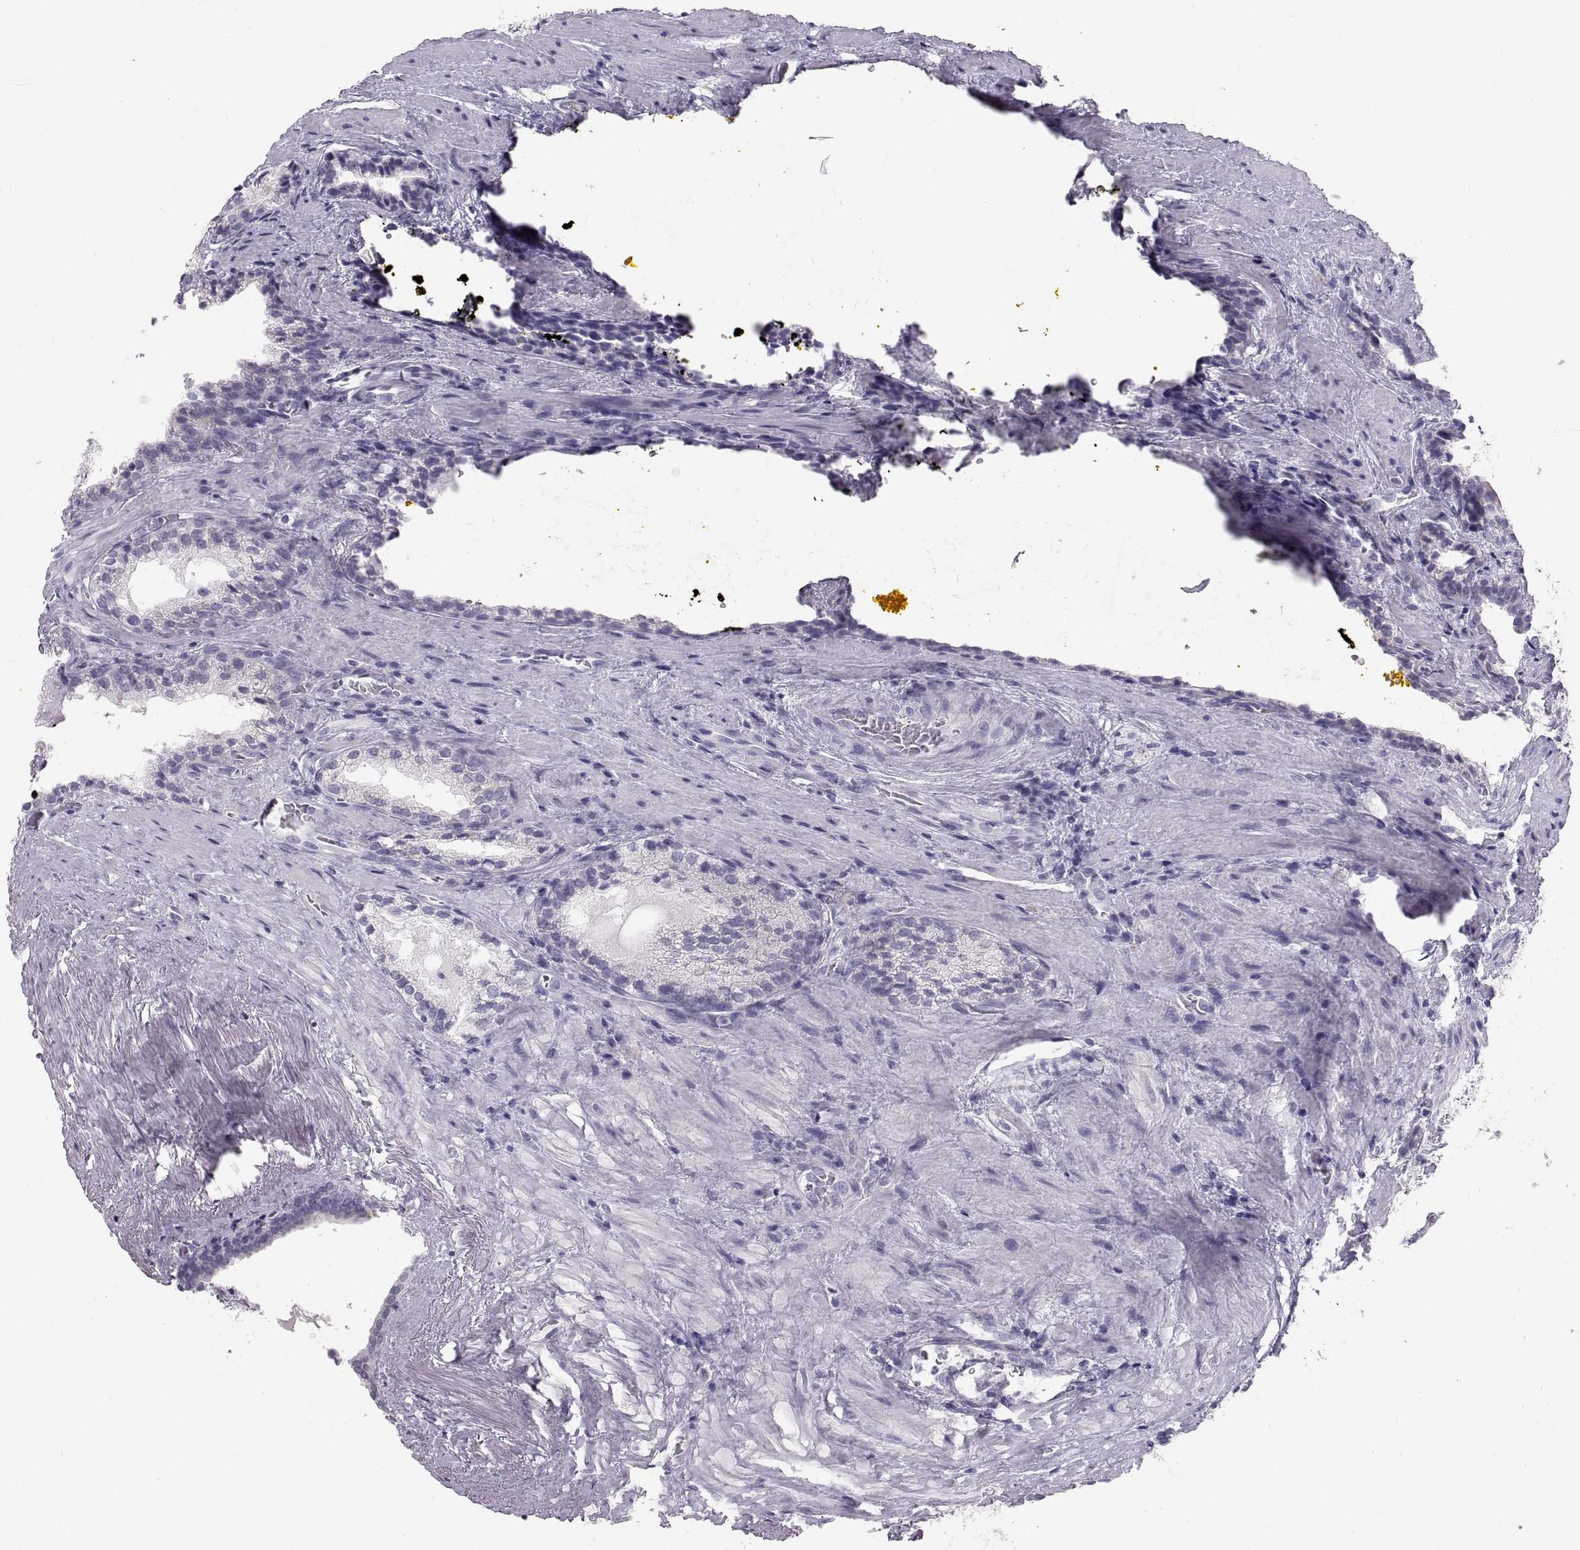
{"staining": {"intensity": "negative", "quantity": "none", "location": "none"}, "tissue": "prostate cancer", "cell_type": "Tumor cells", "image_type": "cancer", "snomed": [{"axis": "morphology", "description": "Adenocarcinoma, NOS"}, {"axis": "topography", "description": "Prostate and seminal vesicle, NOS"}], "caption": "Tumor cells are negative for protein expression in human adenocarcinoma (prostate).", "gene": "WBP2NL", "patient": {"sex": "male", "age": 63}}